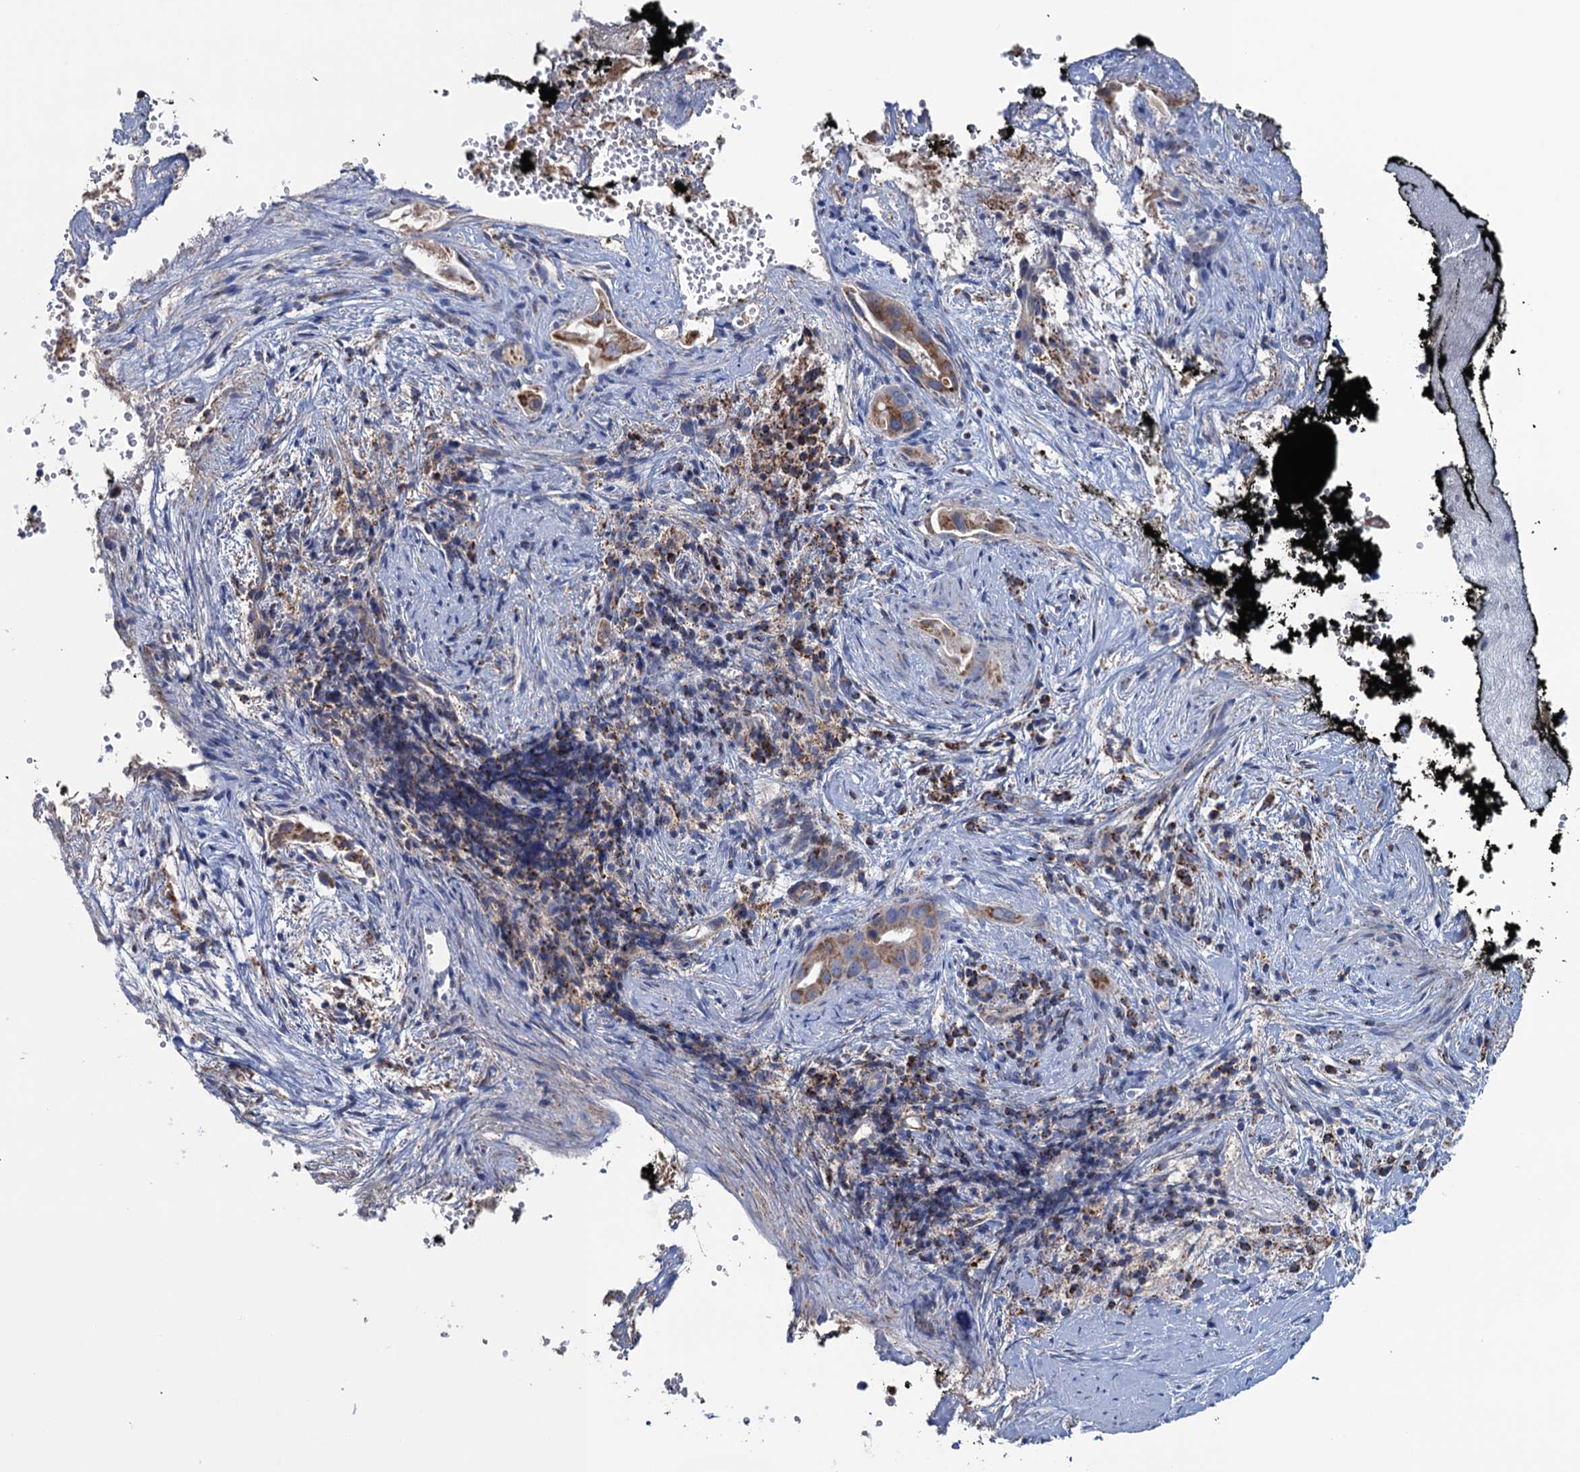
{"staining": {"intensity": "moderate", "quantity": "25%-75%", "location": "cytoplasmic/membranous"}, "tissue": "pancreatic cancer", "cell_type": "Tumor cells", "image_type": "cancer", "snomed": [{"axis": "morphology", "description": "Inflammation, NOS"}, {"axis": "morphology", "description": "Adenocarcinoma, NOS"}, {"axis": "topography", "description": "Pancreas"}], "caption": "Protein positivity by IHC exhibits moderate cytoplasmic/membranous positivity in about 25%-75% of tumor cells in pancreatic cancer (adenocarcinoma).", "gene": "GTPBP3", "patient": {"sex": "female", "age": 56}}